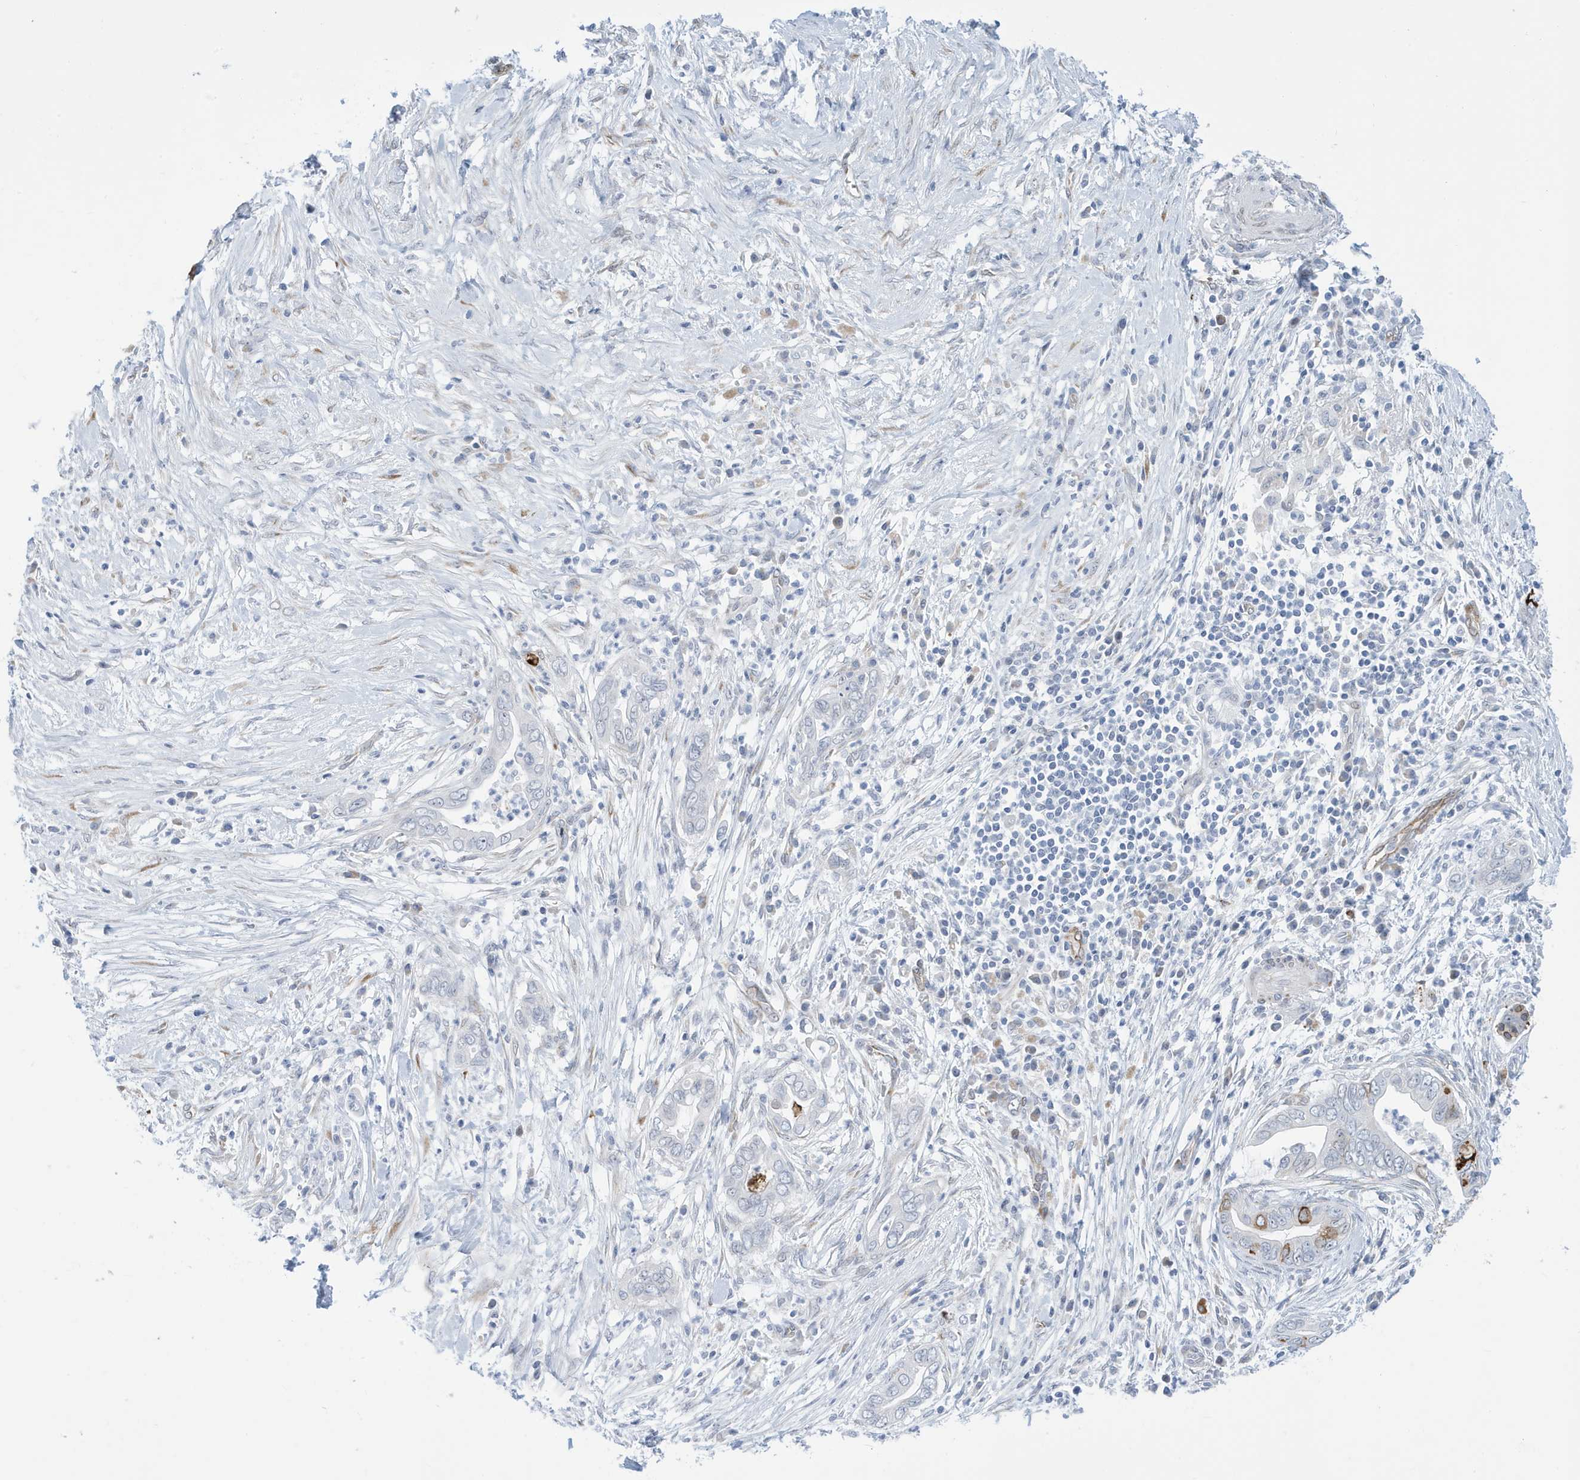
{"staining": {"intensity": "strong", "quantity": "<25%", "location": "cytoplasmic/membranous"}, "tissue": "pancreatic cancer", "cell_type": "Tumor cells", "image_type": "cancer", "snomed": [{"axis": "morphology", "description": "Adenocarcinoma, NOS"}, {"axis": "topography", "description": "Pancreas"}], "caption": "This image reveals pancreatic cancer stained with IHC to label a protein in brown. The cytoplasmic/membranous of tumor cells show strong positivity for the protein. Nuclei are counter-stained blue.", "gene": "SEMA3F", "patient": {"sex": "male", "age": 75}}